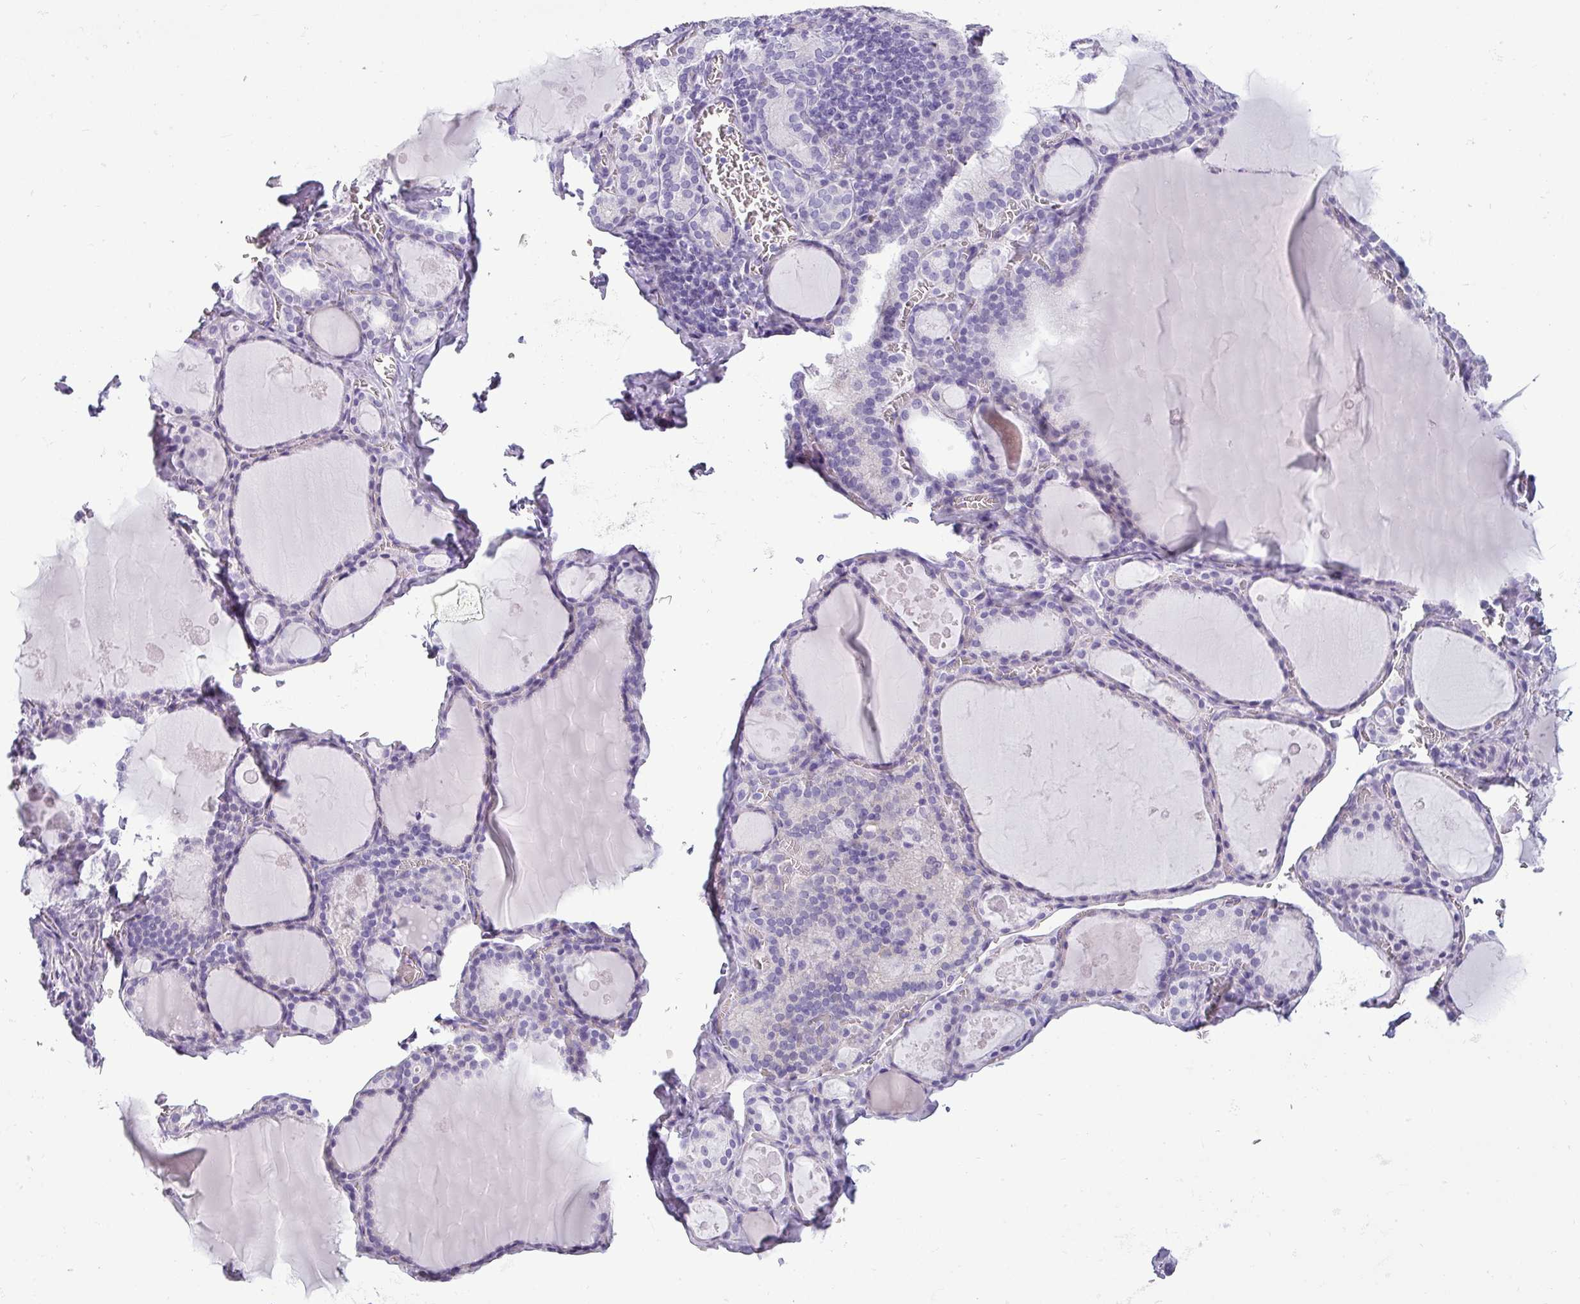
{"staining": {"intensity": "negative", "quantity": "none", "location": "none"}, "tissue": "thyroid gland", "cell_type": "Glandular cells", "image_type": "normal", "snomed": [{"axis": "morphology", "description": "Normal tissue, NOS"}, {"axis": "topography", "description": "Thyroid gland"}], "caption": "This is an immunohistochemistry photomicrograph of normal human thyroid gland. There is no staining in glandular cells.", "gene": "VCX2", "patient": {"sex": "male", "age": 56}}